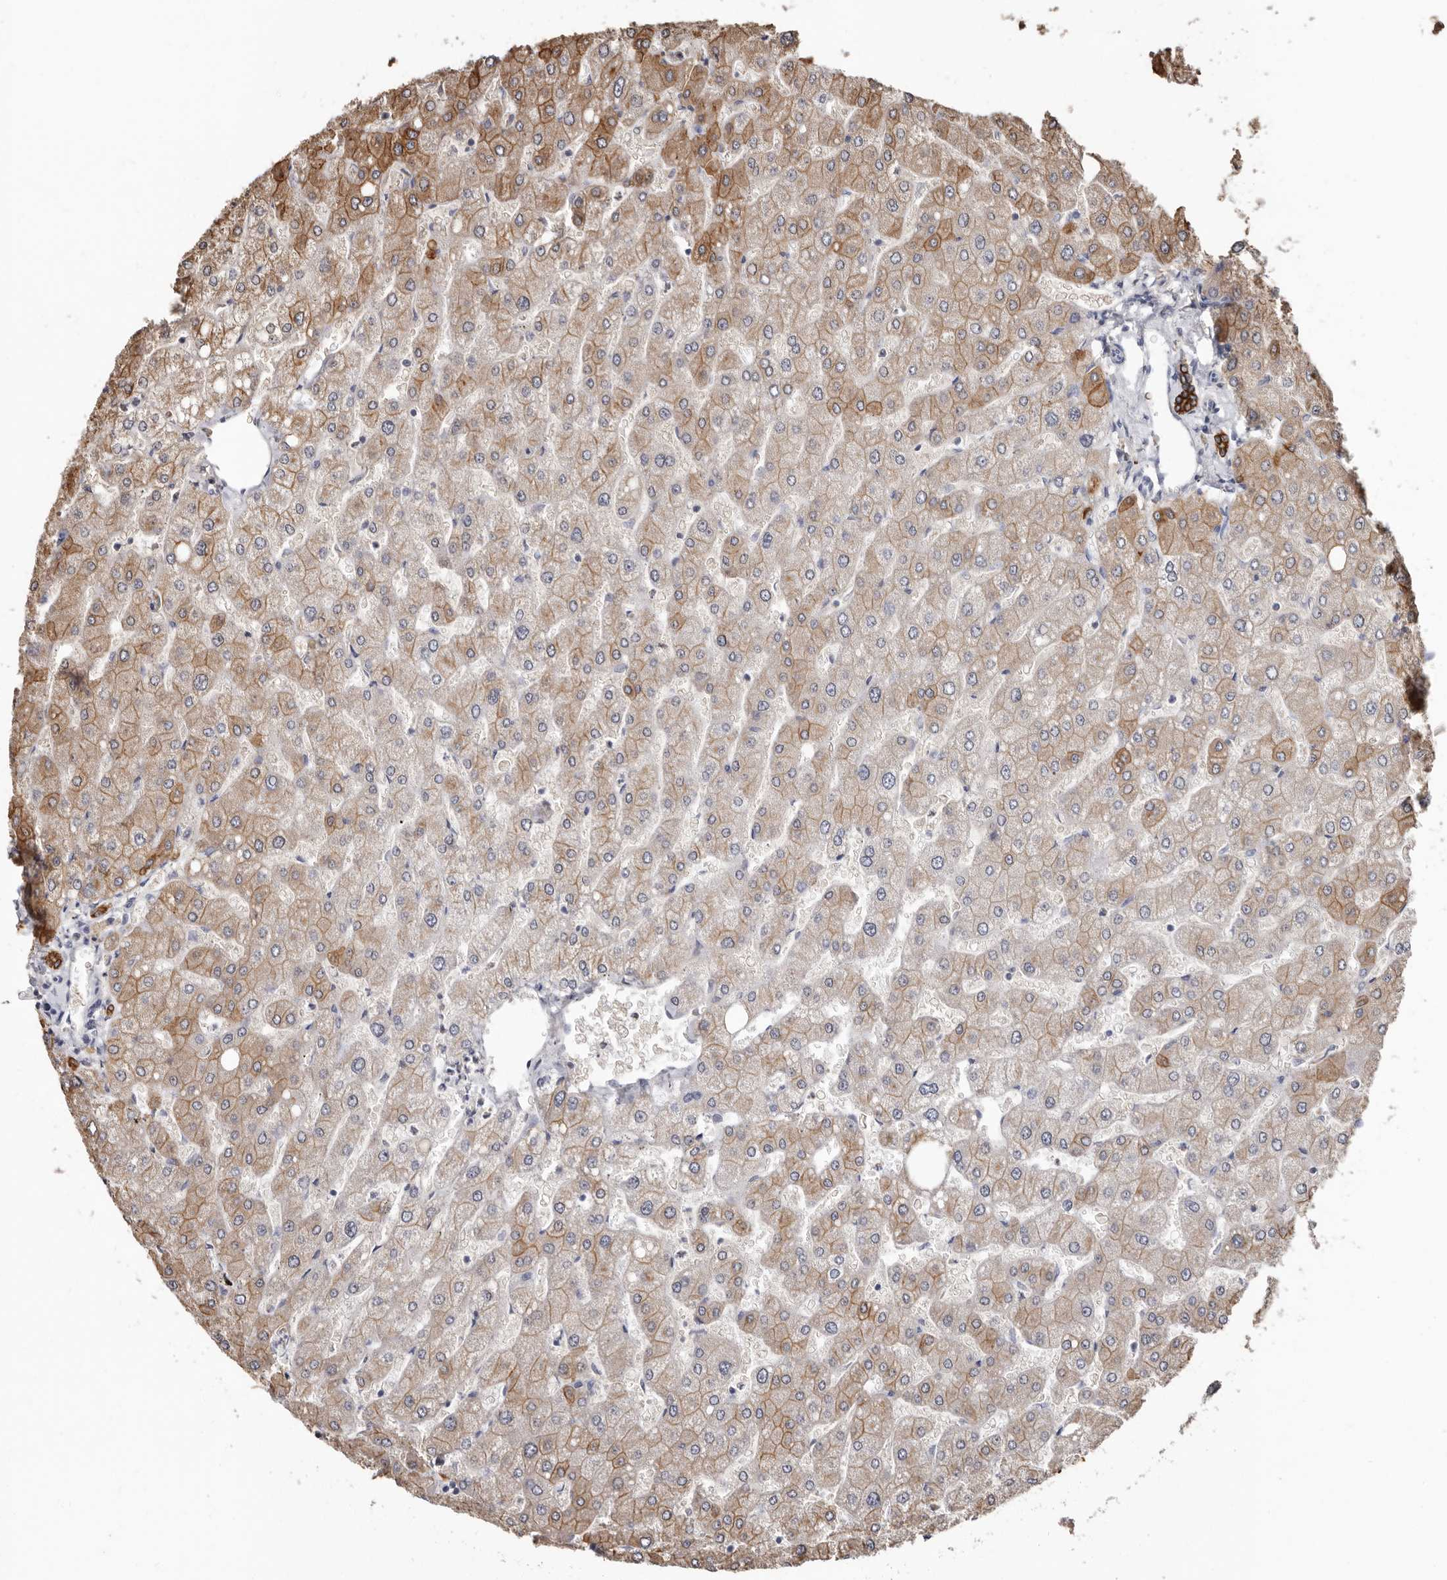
{"staining": {"intensity": "strong", "quantity": ">75%", "location": "cytoplasmic/membranous"}, "tissue": "liver", "cell_type": "Cholangiocytes", "image_type": "normal", "snomed": [{"axis": "morphology", "description": "Normal tissue, NOS"}, {"axis": "topography", "description": "Liver"}], "caption": "Liver stained with a brown dye exhibits strong cytoplasmic/membranous positive positivity in about >75% of cholangiocytes.", "gene": "MRPL18", "patient": {"sex": "male", "age": 55}}